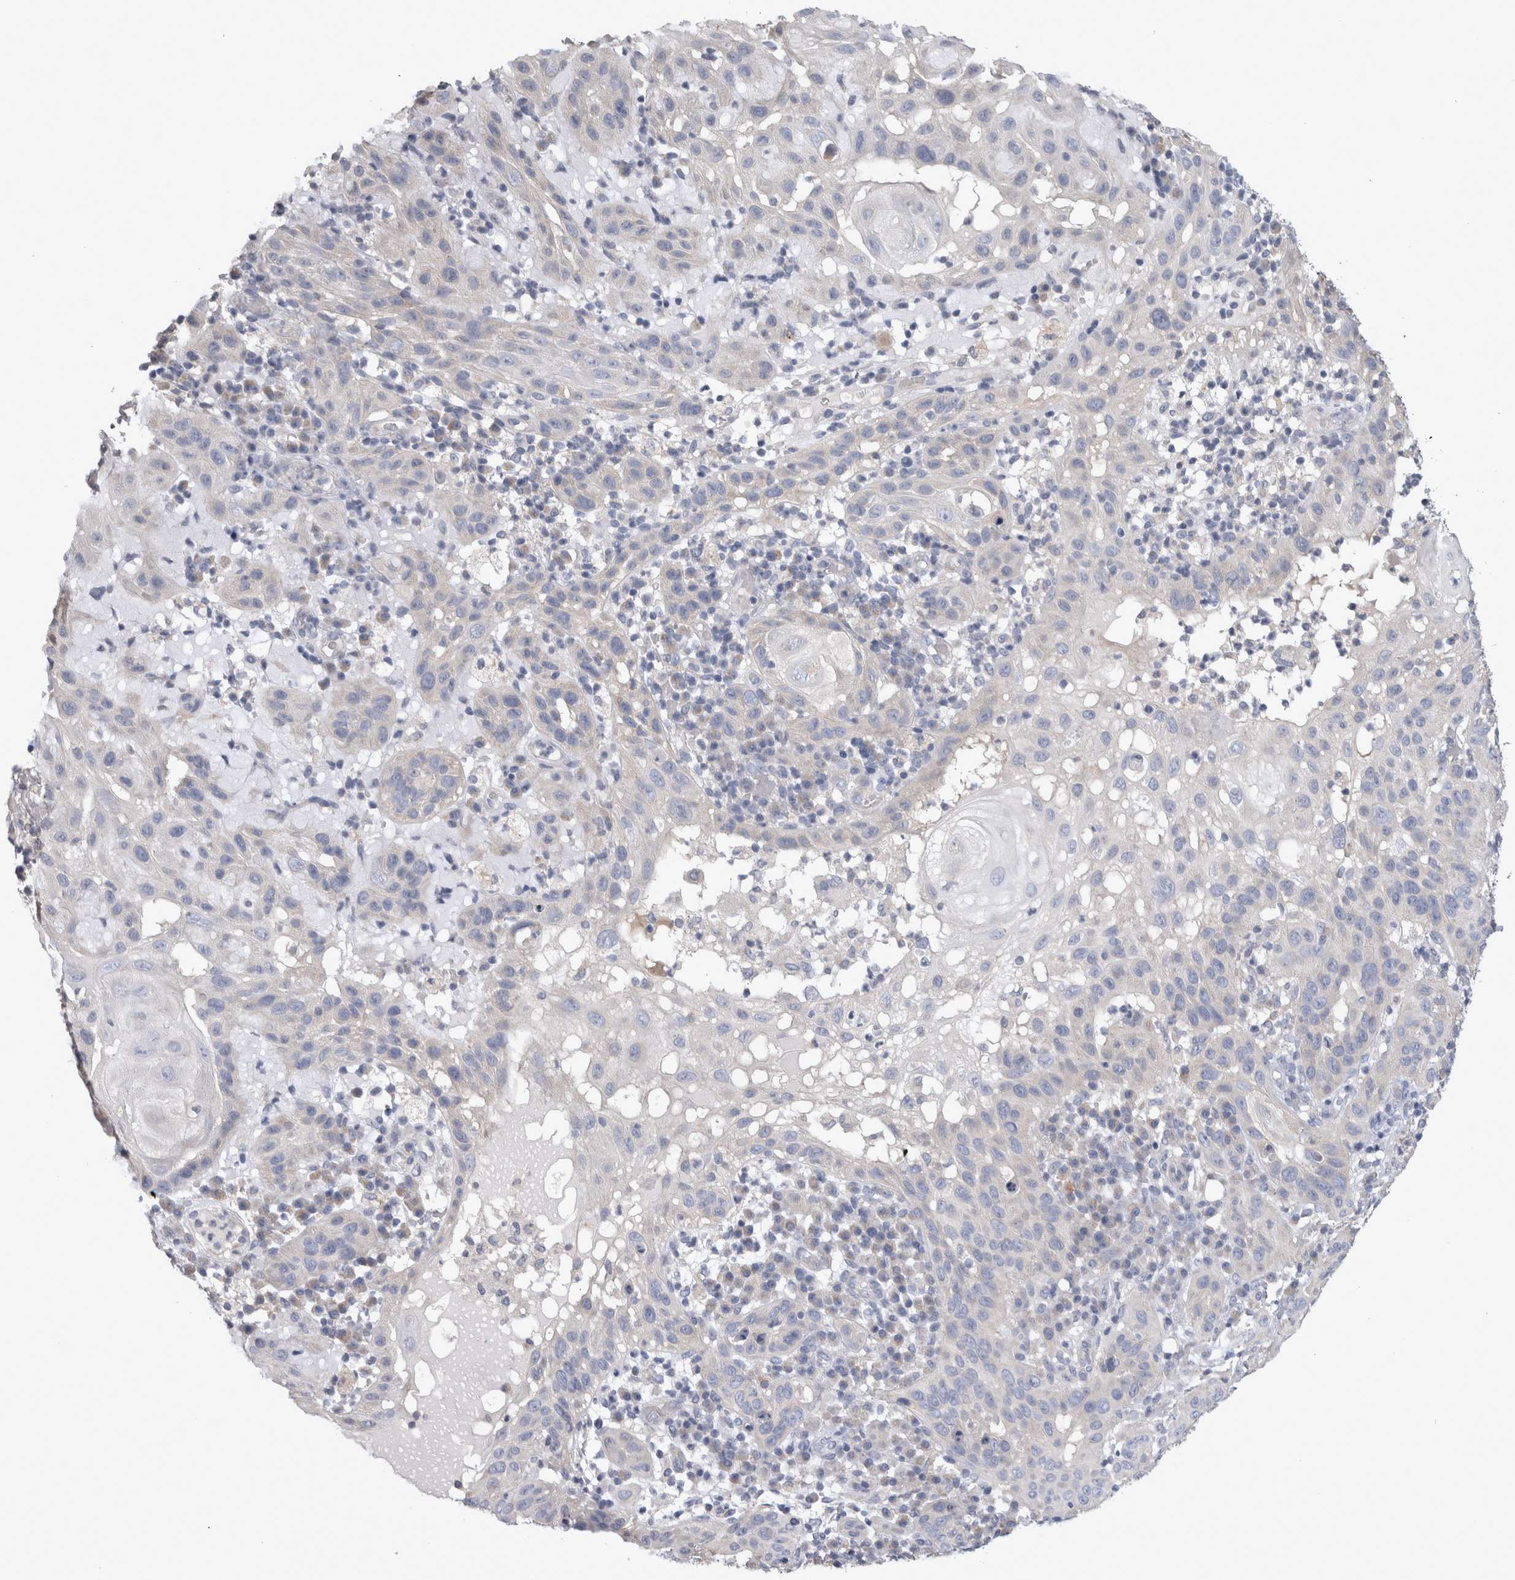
{"staining": {"intensity": "negative", "quantity": "none", "location": "none"}, "tissue": "skin cancer", "cell_type": "Tumor cells", "image_type": "cancer", "snomed": [{"axis": "morphology", "description": "Normal tissue, NOS"}, {"axis": "morphology", "description": "Squamous cell carcinoma, NOS"}, {"axis": "topography", "description": "Skin"}], "caption": "DAB (3,3'-diaminobenzidine) immunohistochemical staining of squamous cell carcinoma (skin) displays no significant expression in tumor cells. (Stains: DAB (3,3'-diaminobenzidine) immunohistochemistry with hematoxylin counter stain, Microscopy: brightfield microscopy at high magnification).", "gene": "LRRC40", "patient": {"sex": "female", "age": 96}}